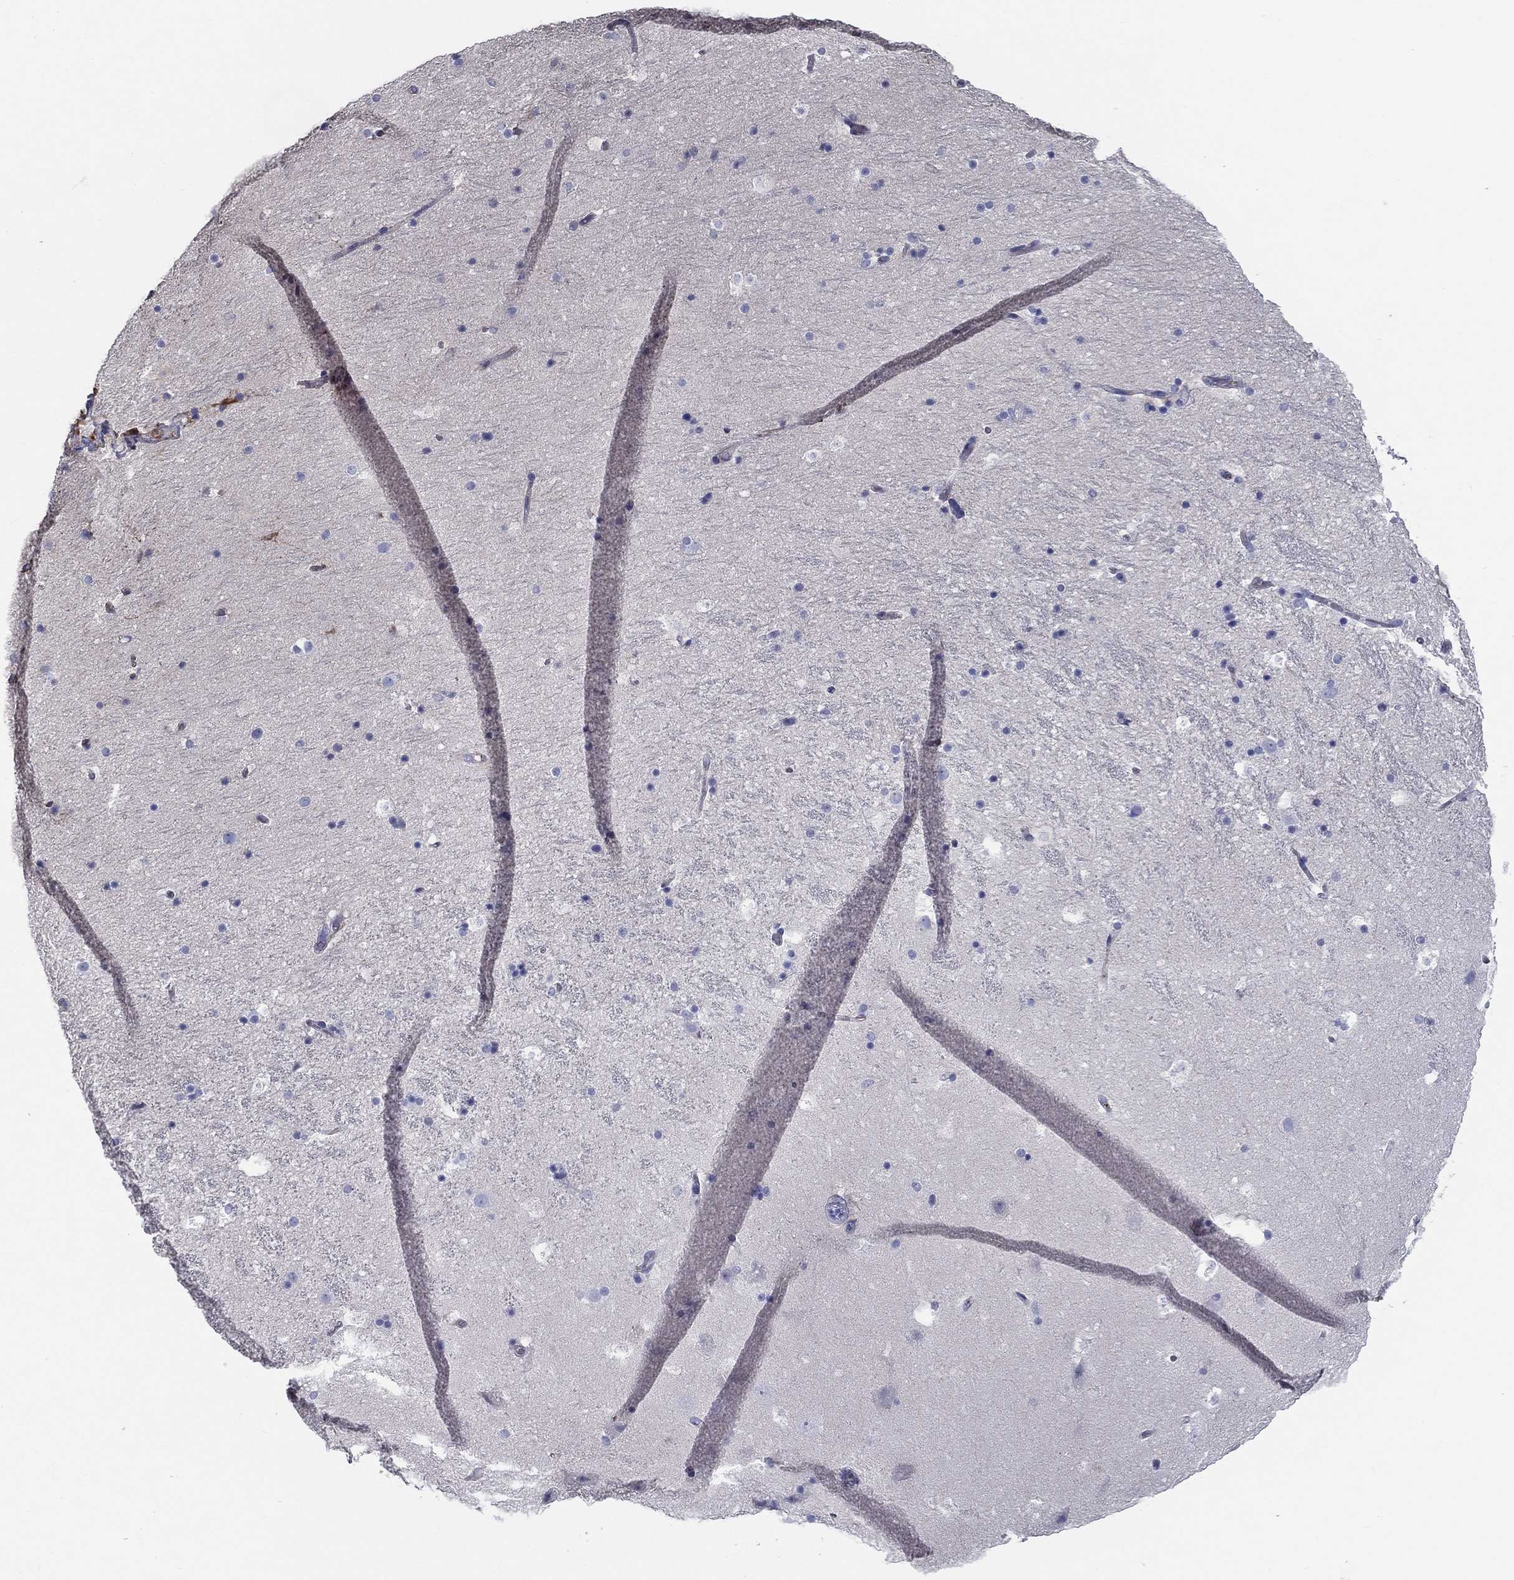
{"staining": {"intensity": "negative", "quantity": "none", "location": "none"}, "tissue": "hippocampus", "cell_type": "Glial cells", "image_type": "normal", "snomed": [{"axis": "morphology", "description": "Normal tissue, NOS"}, {"axis": "topography", "description": "Hippocampus"}], "caption": "The IHC image has no significant staining in glial cells of hippocampus.", "gene": "CPLX4", "patient": {"sex": "male", "age": 51}}